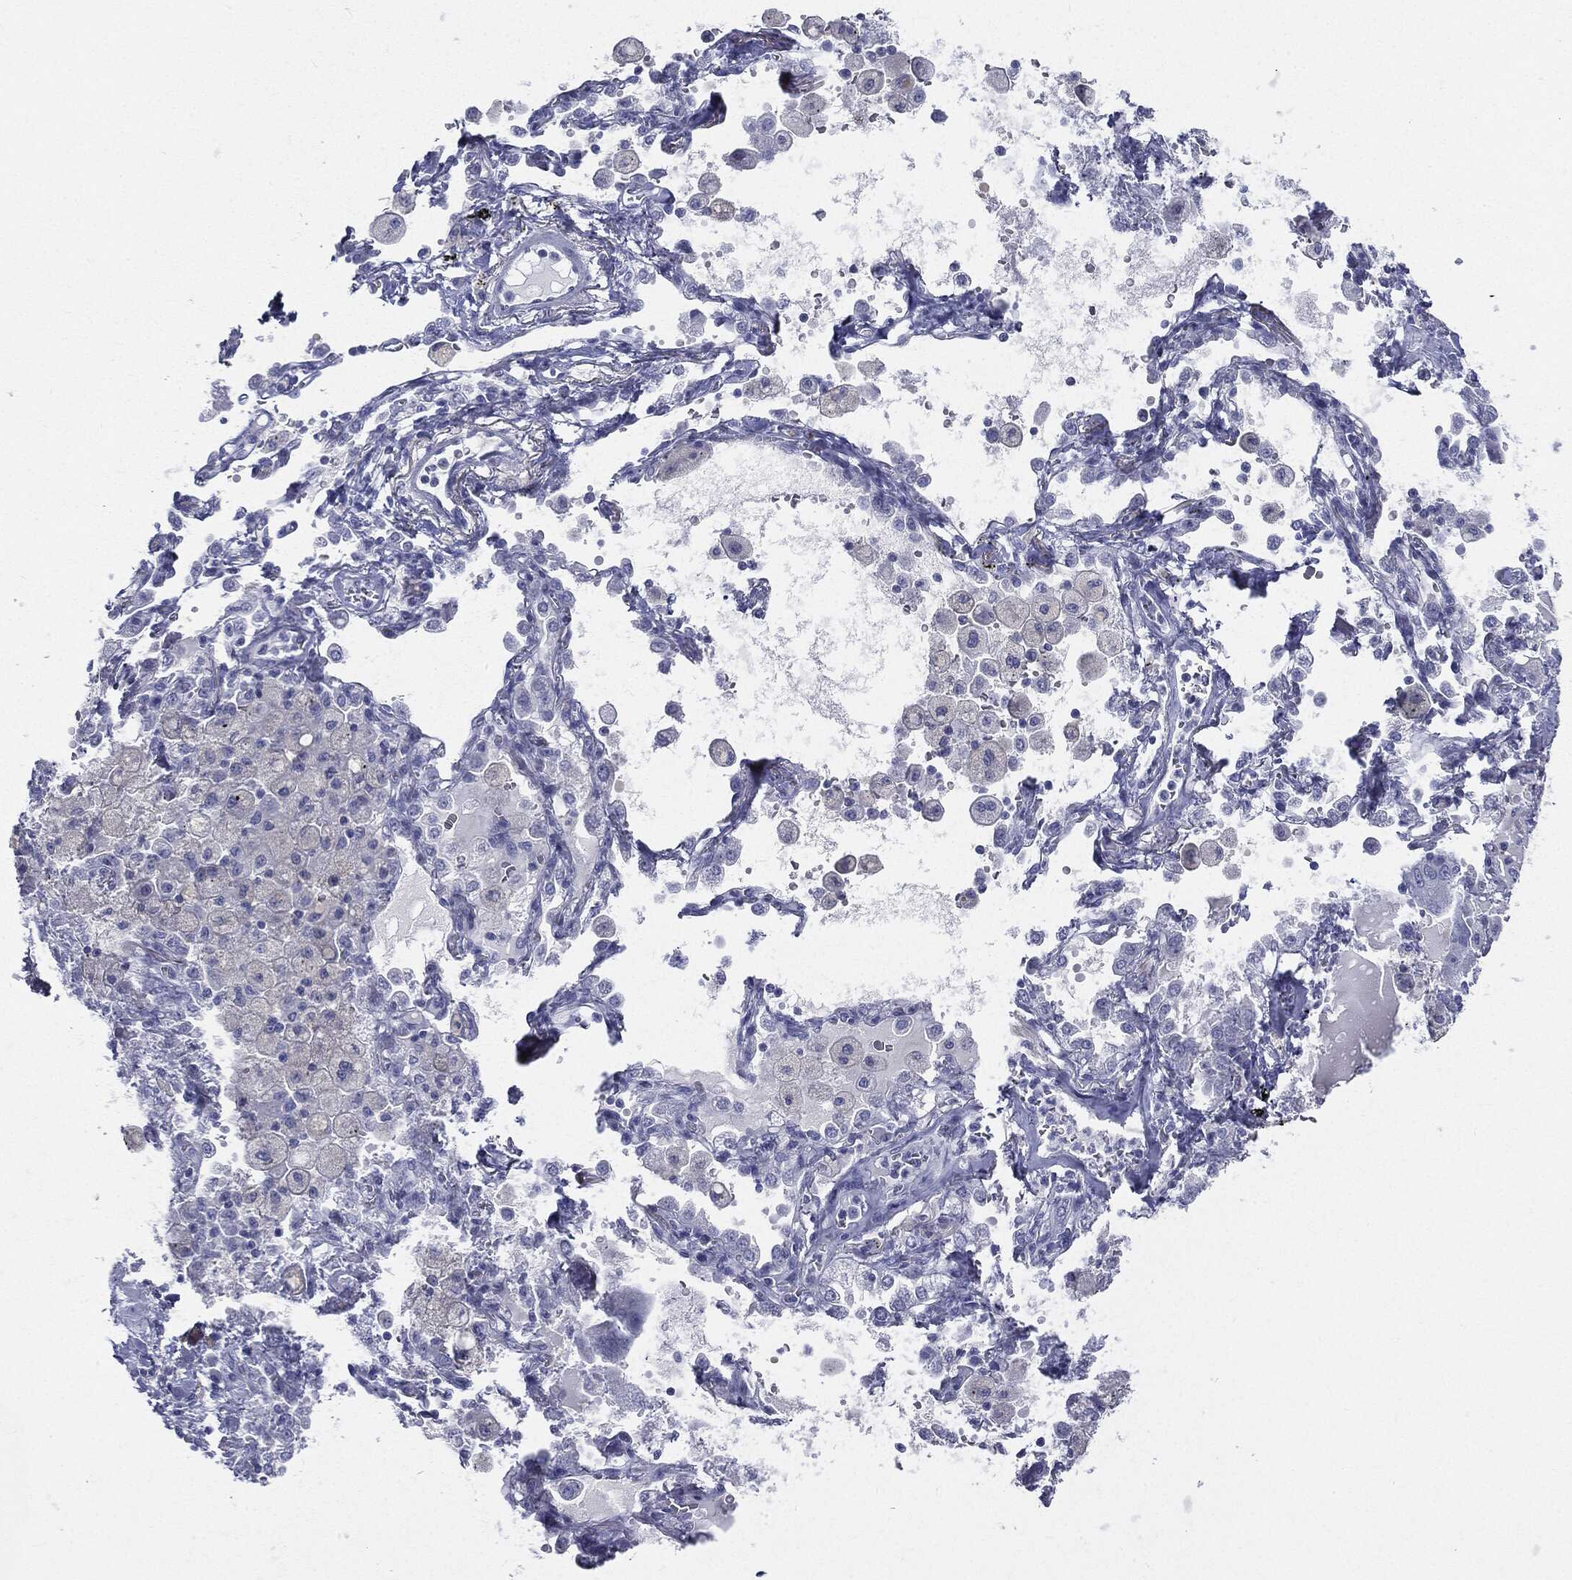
{"staining": {"intensity": "negative", "quantity": "none", "location": "none"}, "tissue": "lung cancer", "cell_type": "Tumor cells", "image_type": "cancer", "snomed": [{"axis": "morphology", "description": "Adenocarcinoma, NOS"}, {"axis": "topography", "description": "Lung"}], "caption": "Lung cancer was stained to show a protein in brown. There is no significant positivity in tumor cells.", "gene": "CGB1", "patient": {"sex": "female", "age": 61}}